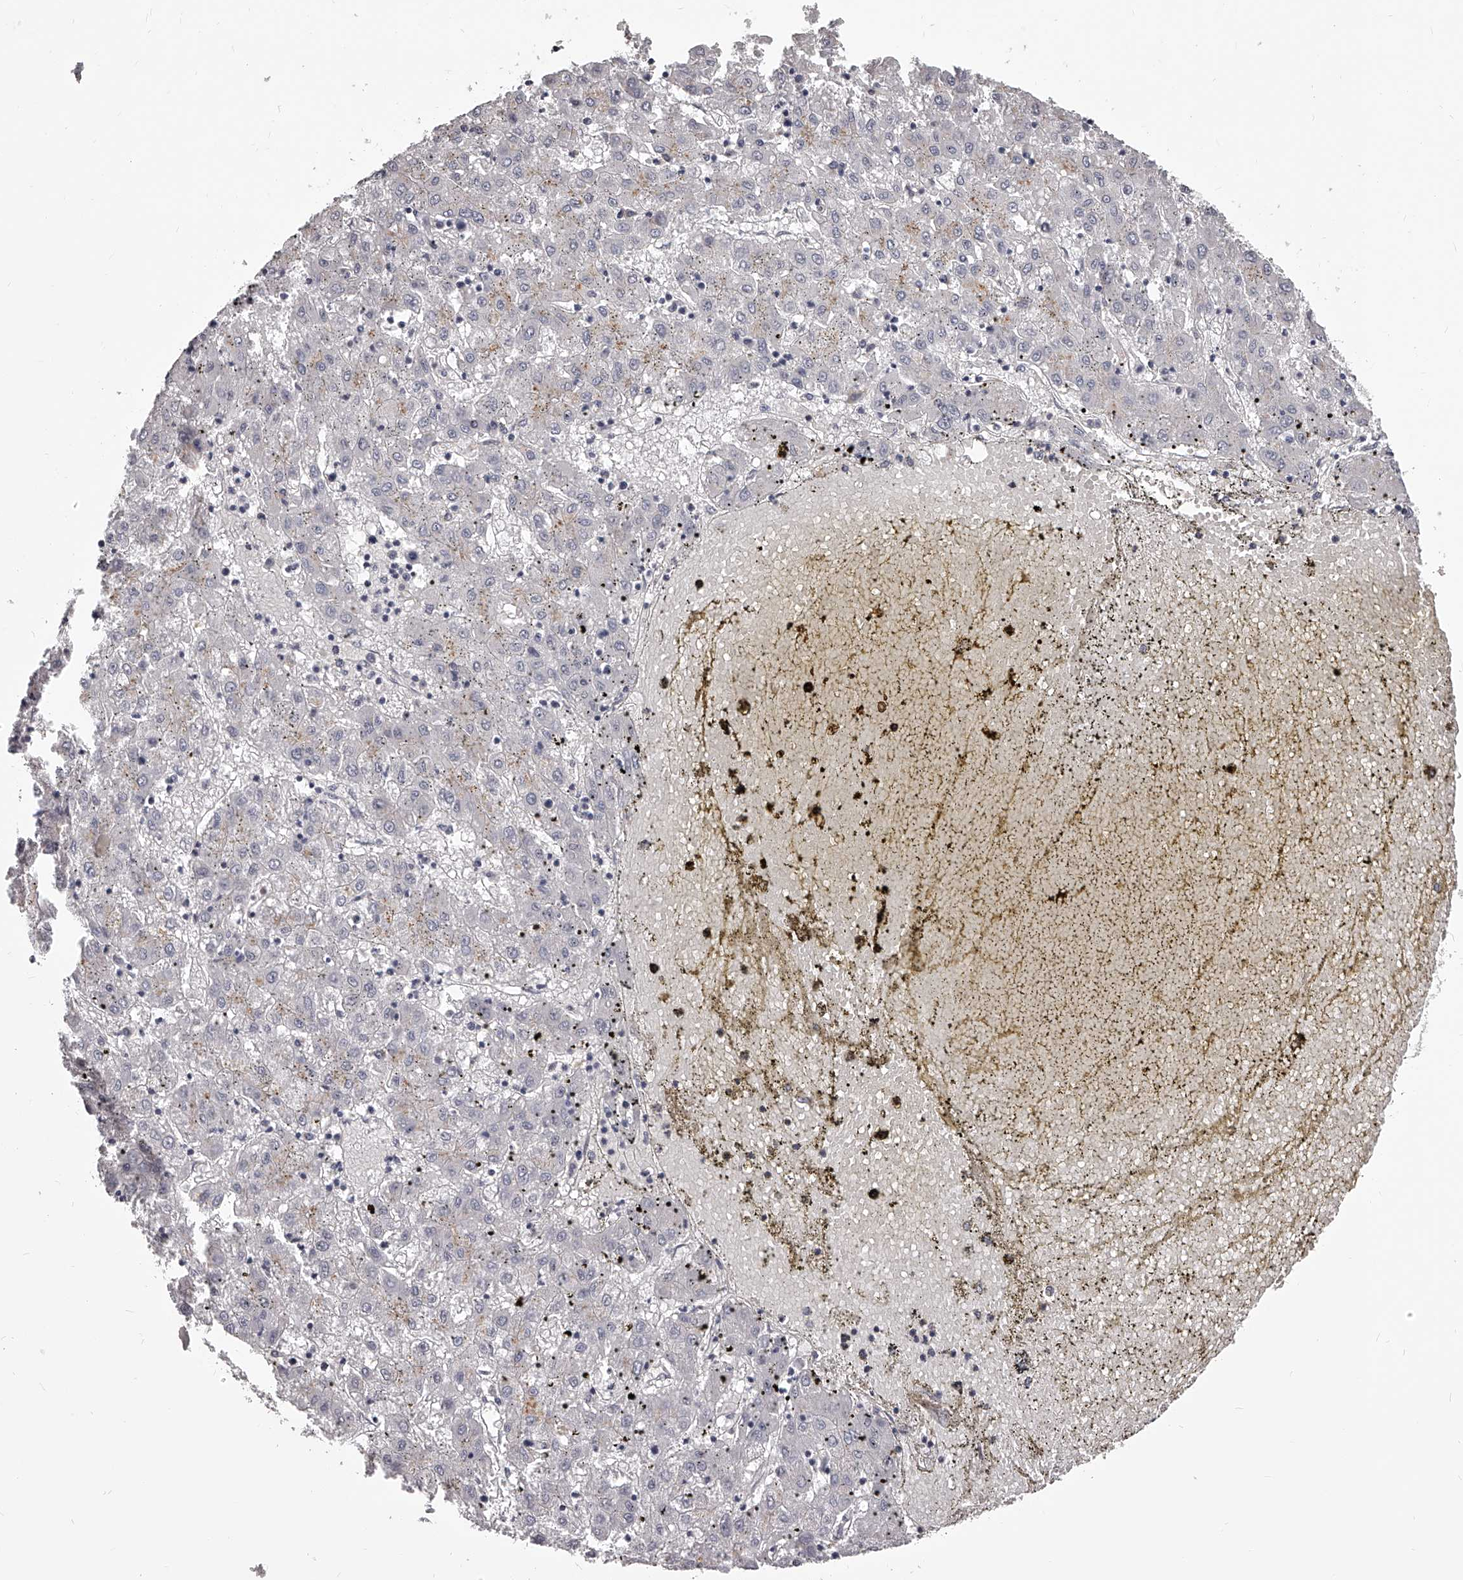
{"staining": {"intensity": "negative", "quantity": "none", "location": "none"}, "tissue": "liver cancer", "cell_type": "Tumor cells", "image_type": "cancer", "snomed": [{"axis": "morphology", "description": "Carcinoma, Hepatocellular, NOS"}, {"axis": "topography", "description": "Liver"}], "caption": "DAB immunohistochemical staining of liver hepatocellular carcinoma shows no significant positivity in tumor cells.", "gene": "DMRT1", "patient": {"sex": "male", "age": 72}}